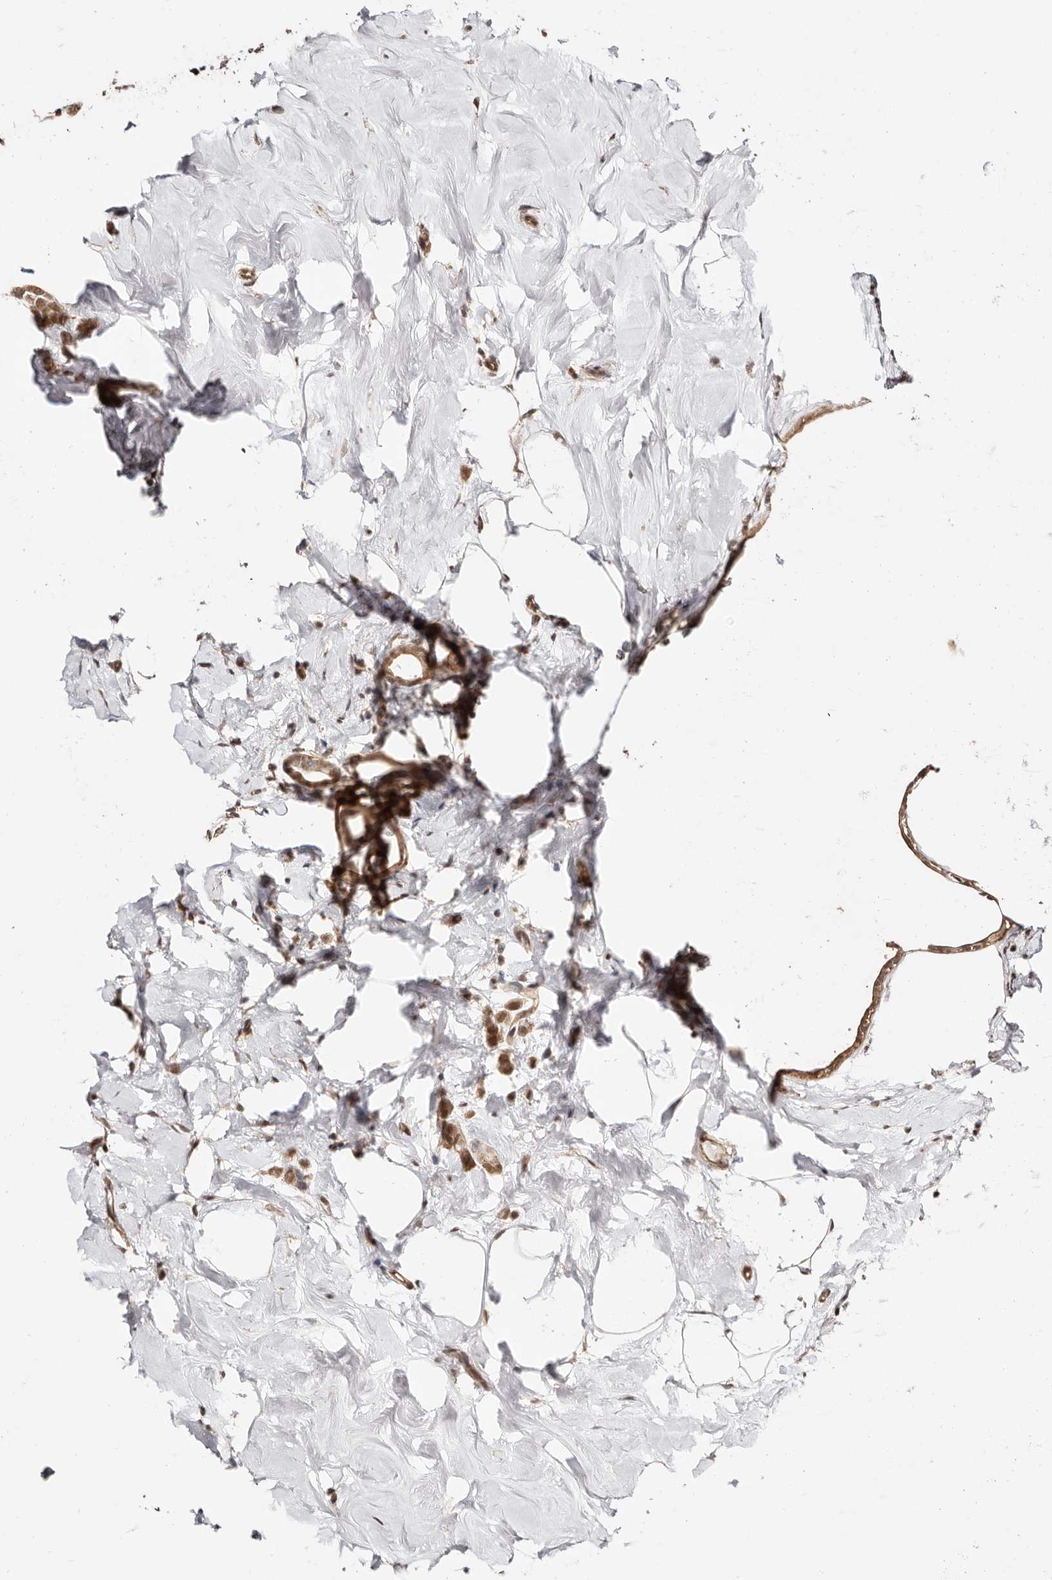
{"staining": {"intensity": "moderate", "quantity": ">75%", "location": "cytoplasmic/membranous"}, "tissue": "breast cancer", "cell_type": "Tumor cells", "image_type": "cancer", "snomed": [{"axis": "morphology", "description": "Lobular carcinoma"}, {"axis": "topography", "description": "Breast"}], "caption": "Tumor cells exhibit medium levels of moderate cytoplasmic/membranous positivity in approximately >75% of cells in human breast lobular carcinoma.", "gene": "CTNNBL1", "patient": {"sex": "female", "age": 47}}